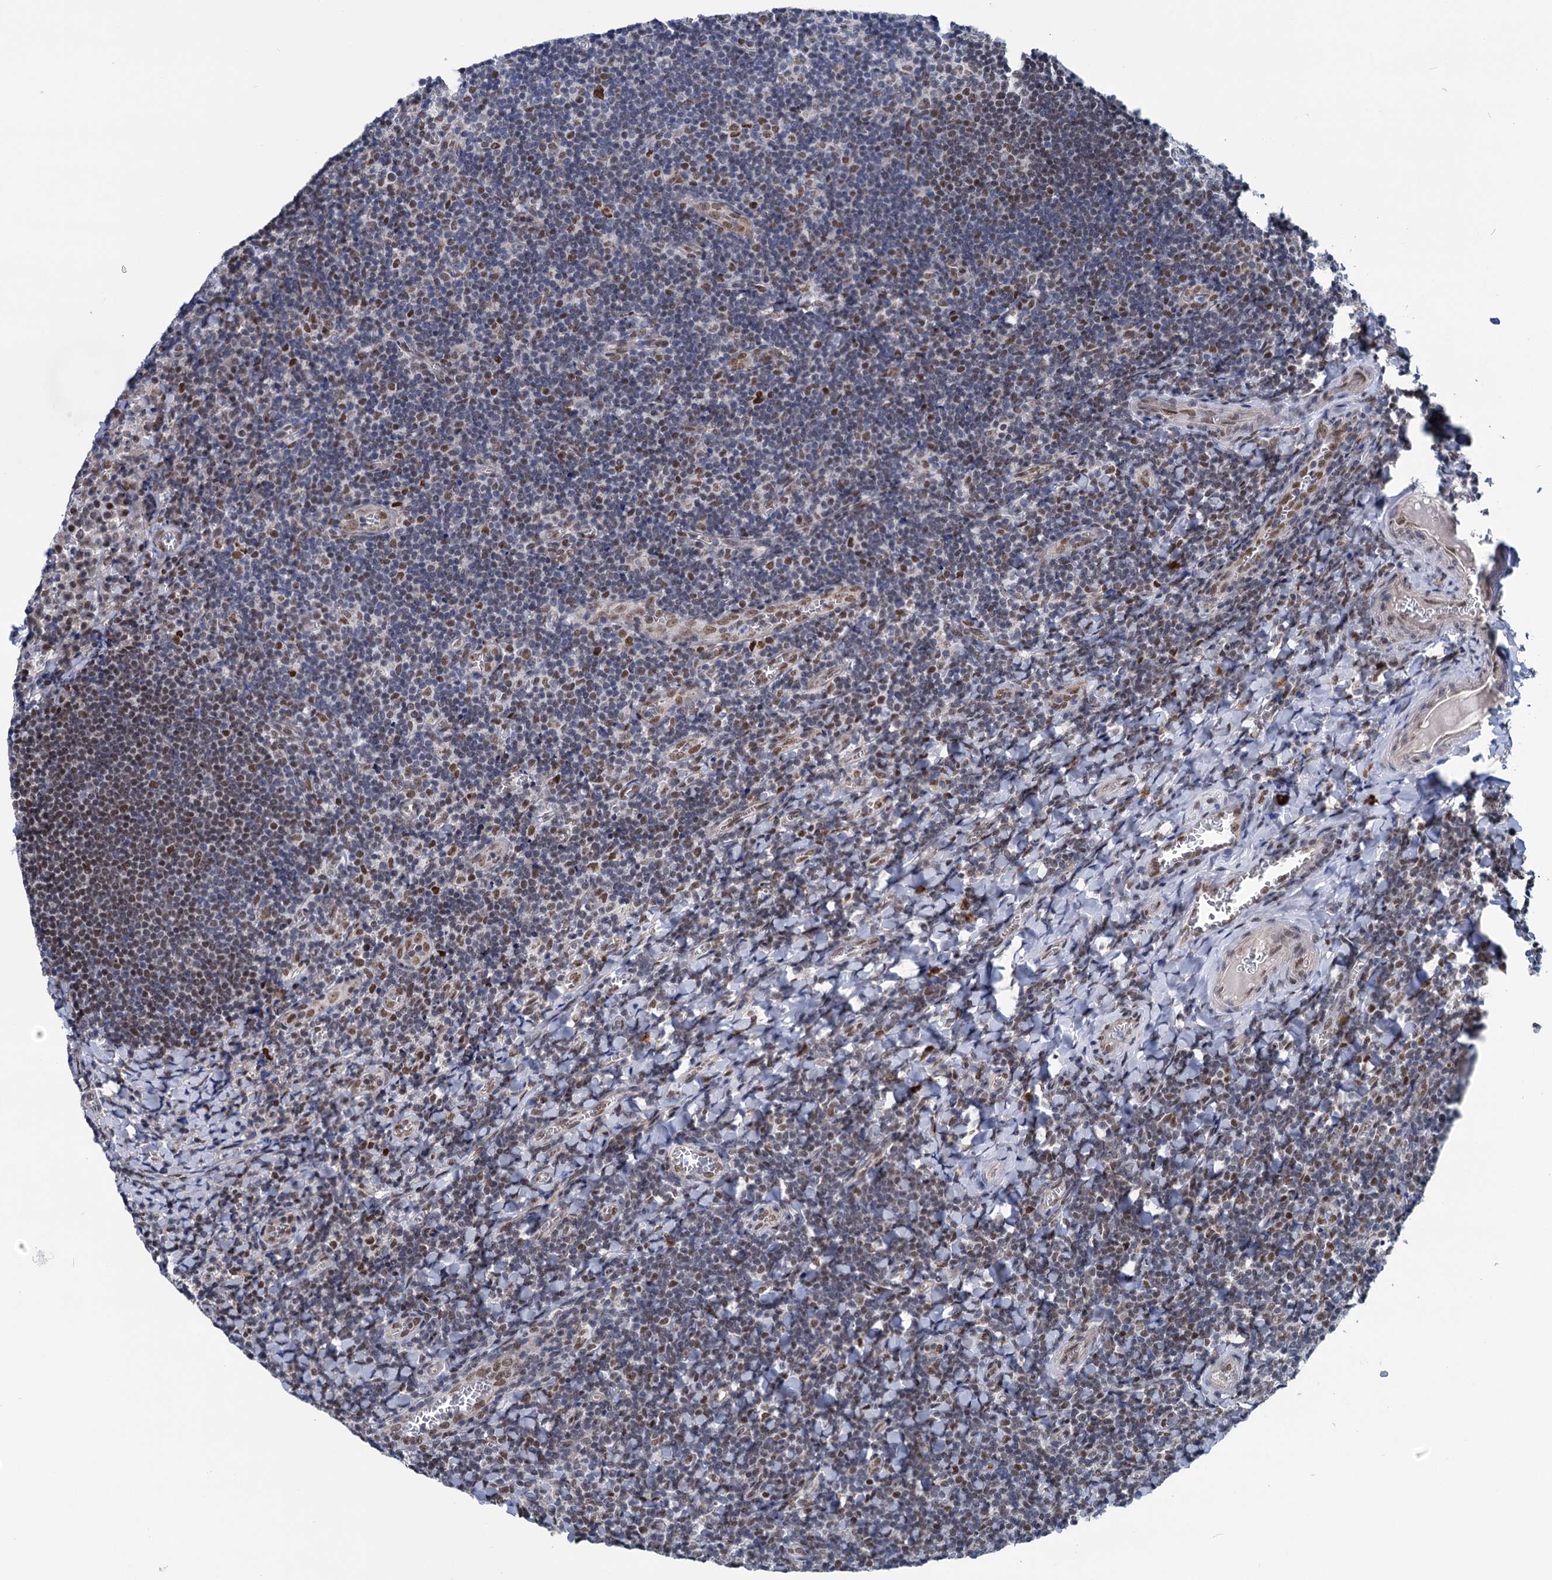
{"staining": {"intensity": "moderate", "quantity": "25%-75%", "location": "nuclear"}, "tissue": "tonsil", "cell_type": "Germinal center cells", "image_type": "normal", "snomed": [{"axis": "morphology", "description": "Normal tissue, NOS"}, {"axis": "topography", "description": "Tonsil"}], "caption": "Normal tonsil was stained to show a protein in brown. There is medium levels of moderate nuclear staining in about 25%-75% of germinal center cells.", "gene": "MORN3", "patient": {"sex": "male", "age": 27}}